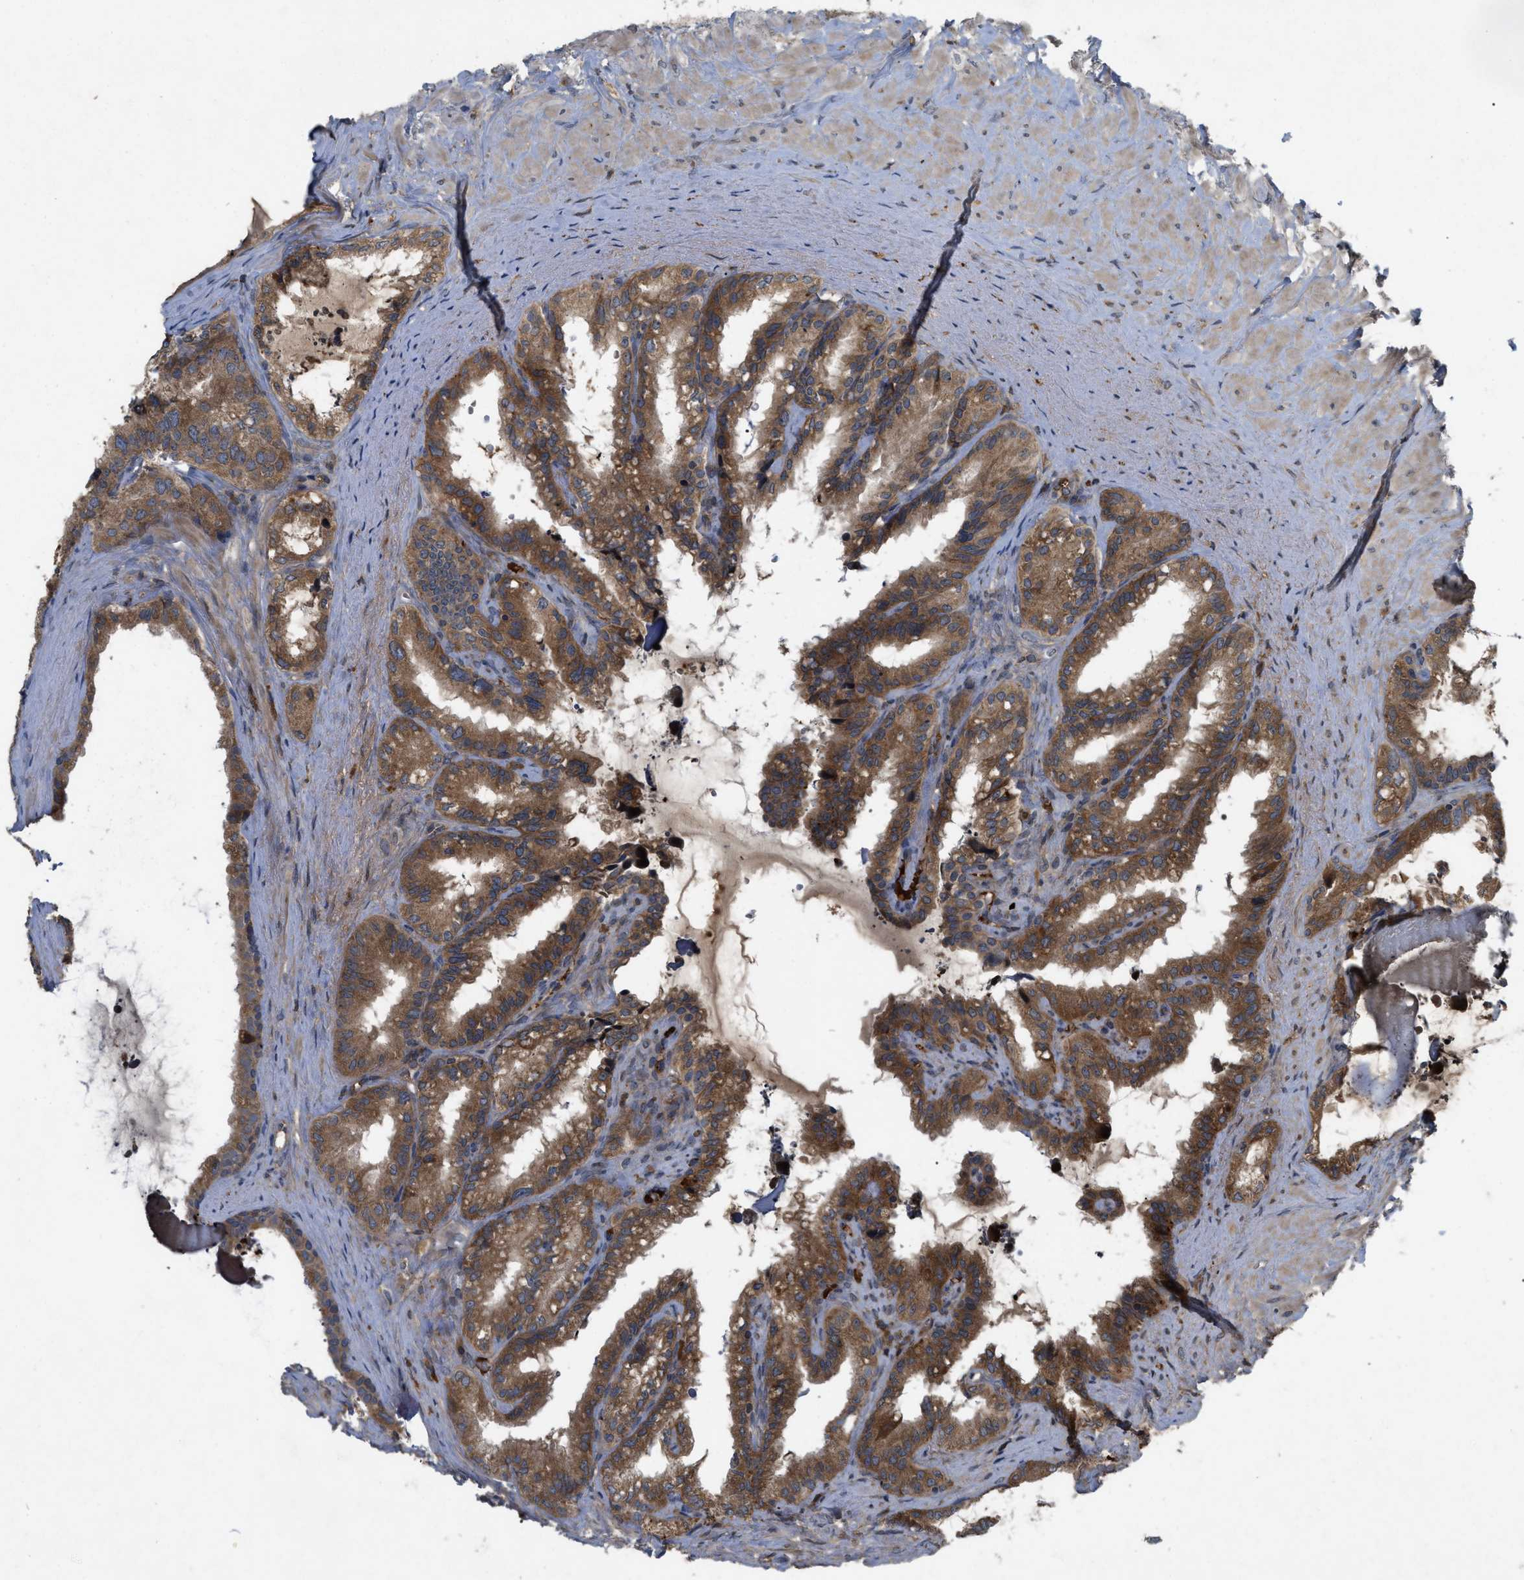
{"staining": {"intensity": "moderate", "quantity": ">75%", "location": "cytoplasmic/membranous"}, "tissue": "seminal vesicle", "cell_type": "Glandular cells", "image_type": "normal", "snomed": [{"axis": "morphology", "description": "Normal tissue, NOS"}, {"axis": "topography", "description": "Seminal veicle"}], "caption": "Immunohistochemistry (IHC) histopathology image of benign seminal vesicle: human seminal vesicle stained using immunohistochemistry reveals medium levels of moderate protein expression localized specifically in the cytoplasmic/membranous of glandular cells, appearing as a cytoplasmic/membranous brown color.", "gene": "RAB2A", "patient": {"sex": "male", "age": 64}}